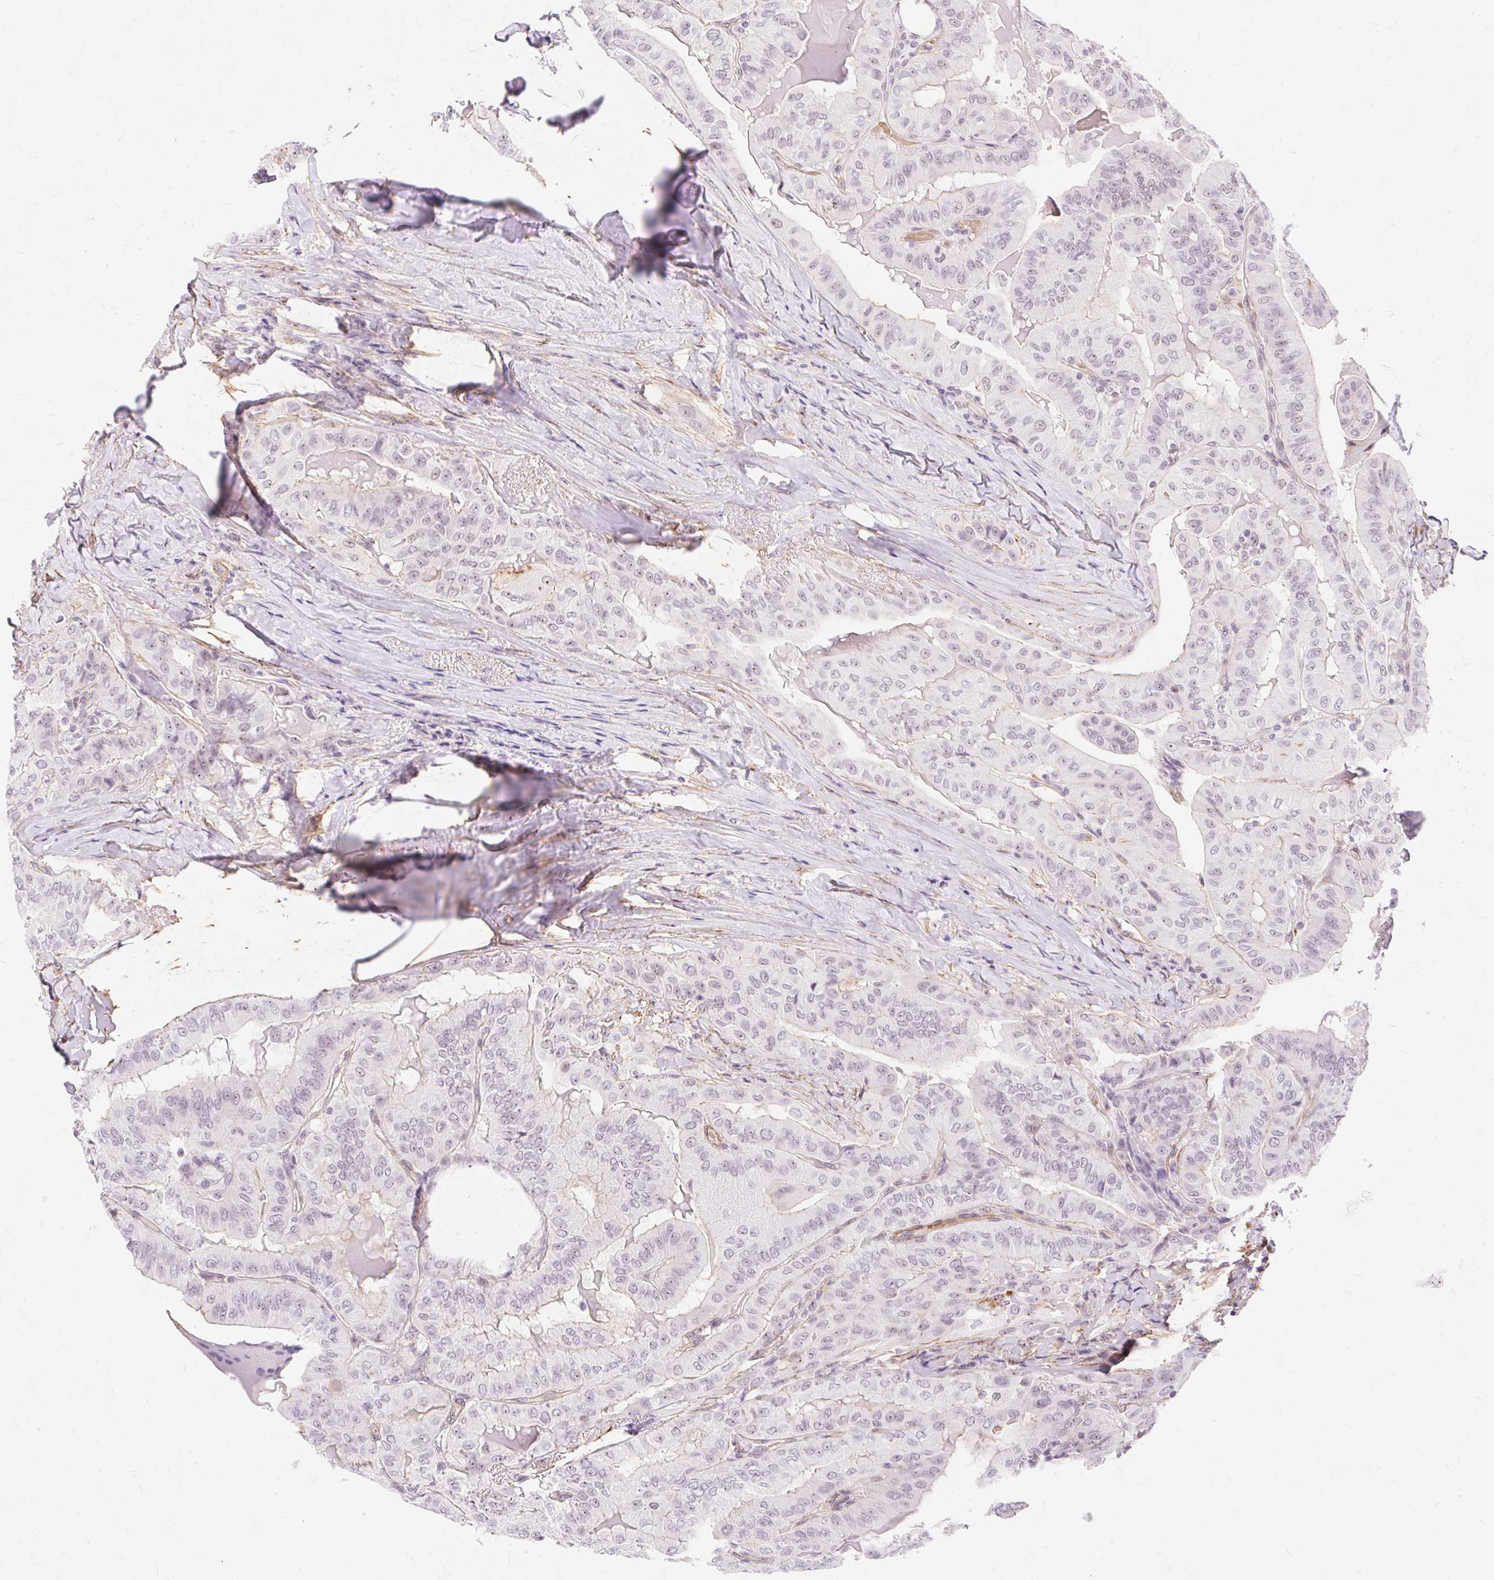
{"staining": {"intensity": "negative", "quantity": "none", "location": "none"}, "tissue": "thyroid cancer", "cell_type": "Tumor cells", "image_type": "cancer", "snomed": [{"axis": "morphology", "description": "Papillary adenocarcinoma, NOS"}, {"axis": "topography", "description": "Thyroid gland"}], "caption": "IHC image of human thyroid papillary adenocarcinoma stained for a protein (brown), which exhibits no staining in tumor cells.", "gene": "OBP2A", "patient": {"sex": "female", "age": 68}}